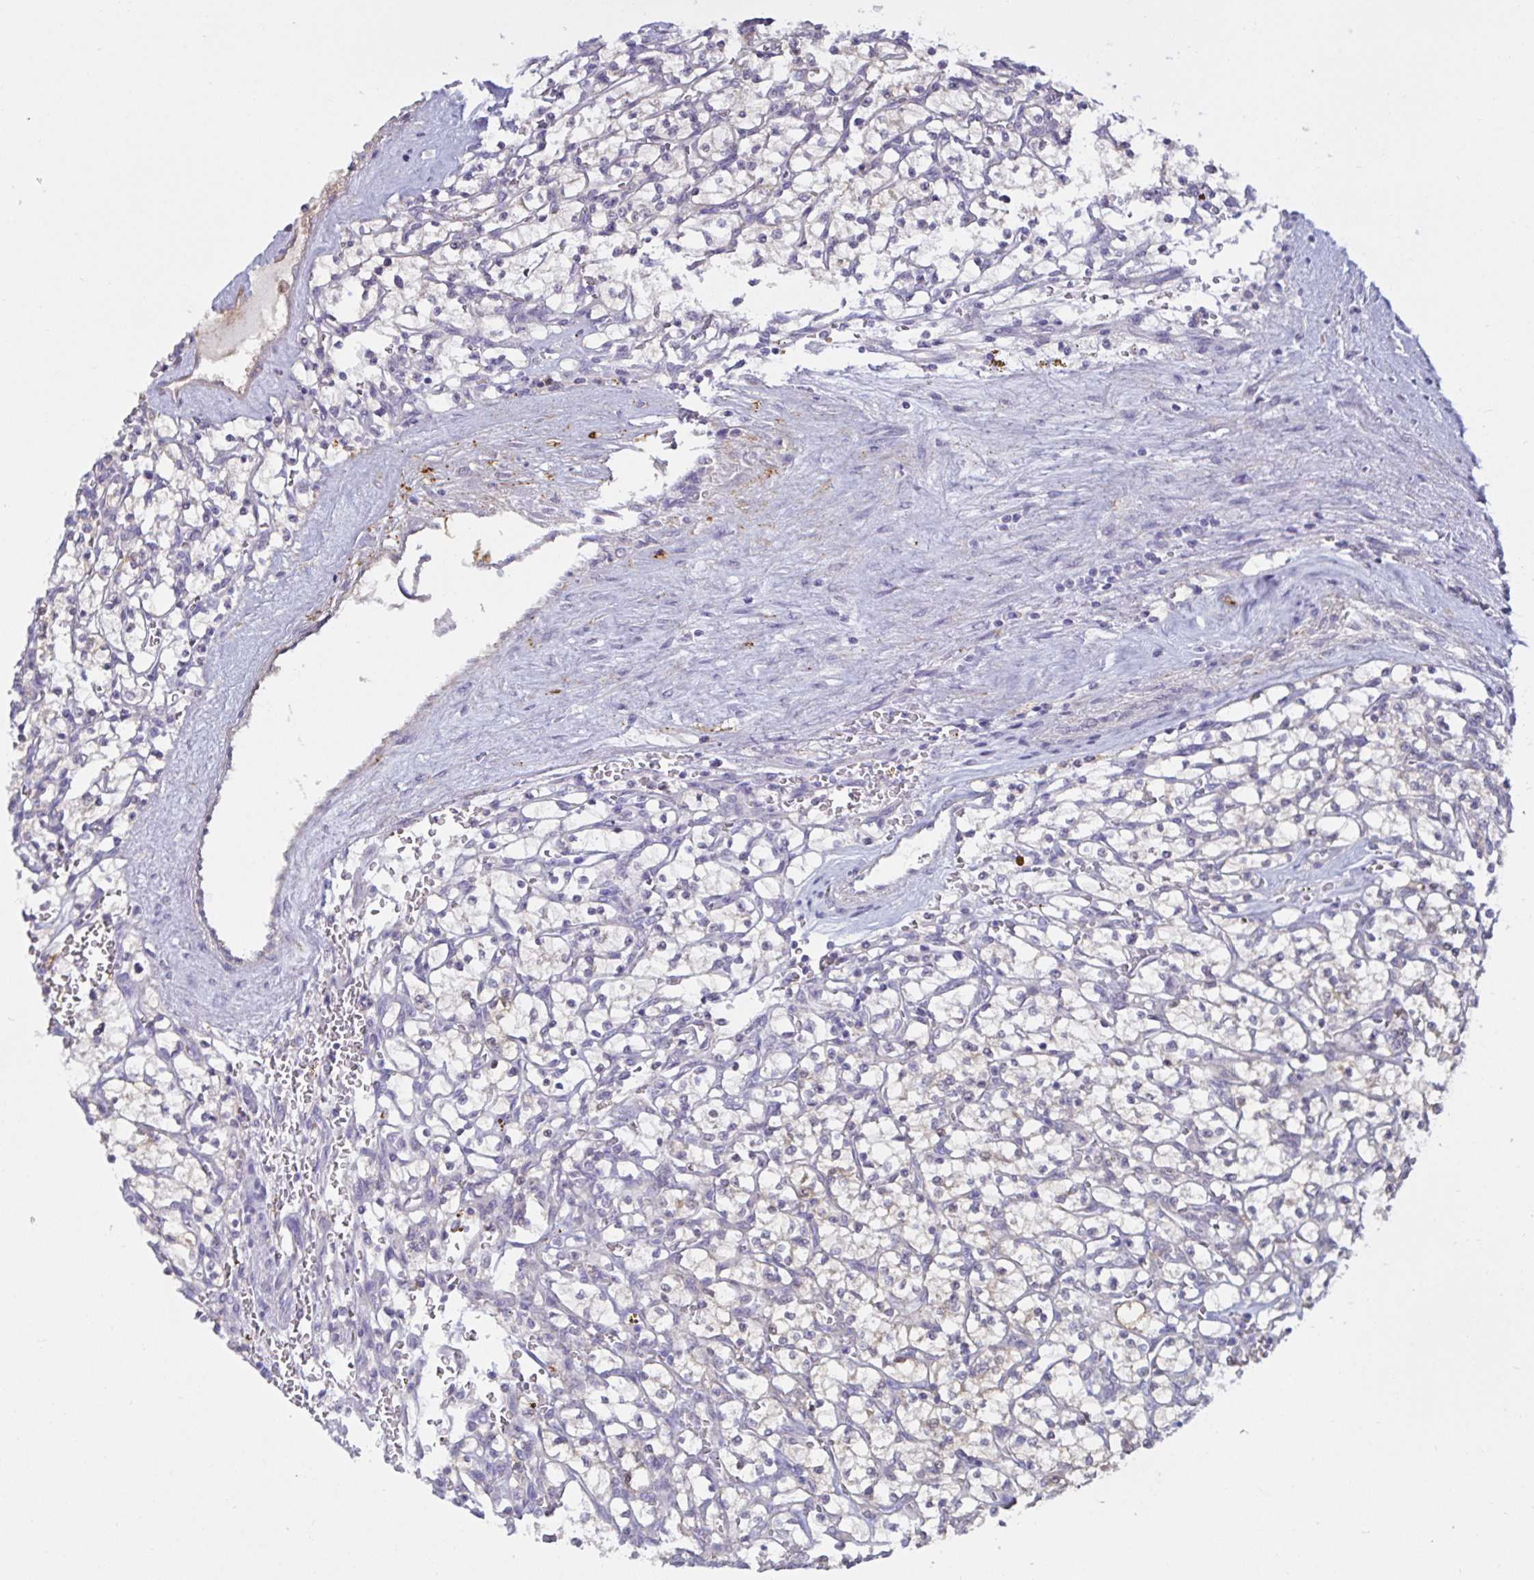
{"staining": {"intensity": "negative", "quantity": "none", "location": "none"}, "tissue": "renal cancer", "cell_type": "Tumor cells", "image_type": "cancer", "snomed": [{"axis": "morphology", "description": "Adenocarcinoma, NOS"}, {"axis": "topography", "description": "Kidney"}], "caption": "Immunohistochemistry of human adenocarcinoma (renal) exhibits no expression in tumor cells.", "gene": "MON2", "patient": {"sex": "female", "age": 64}}